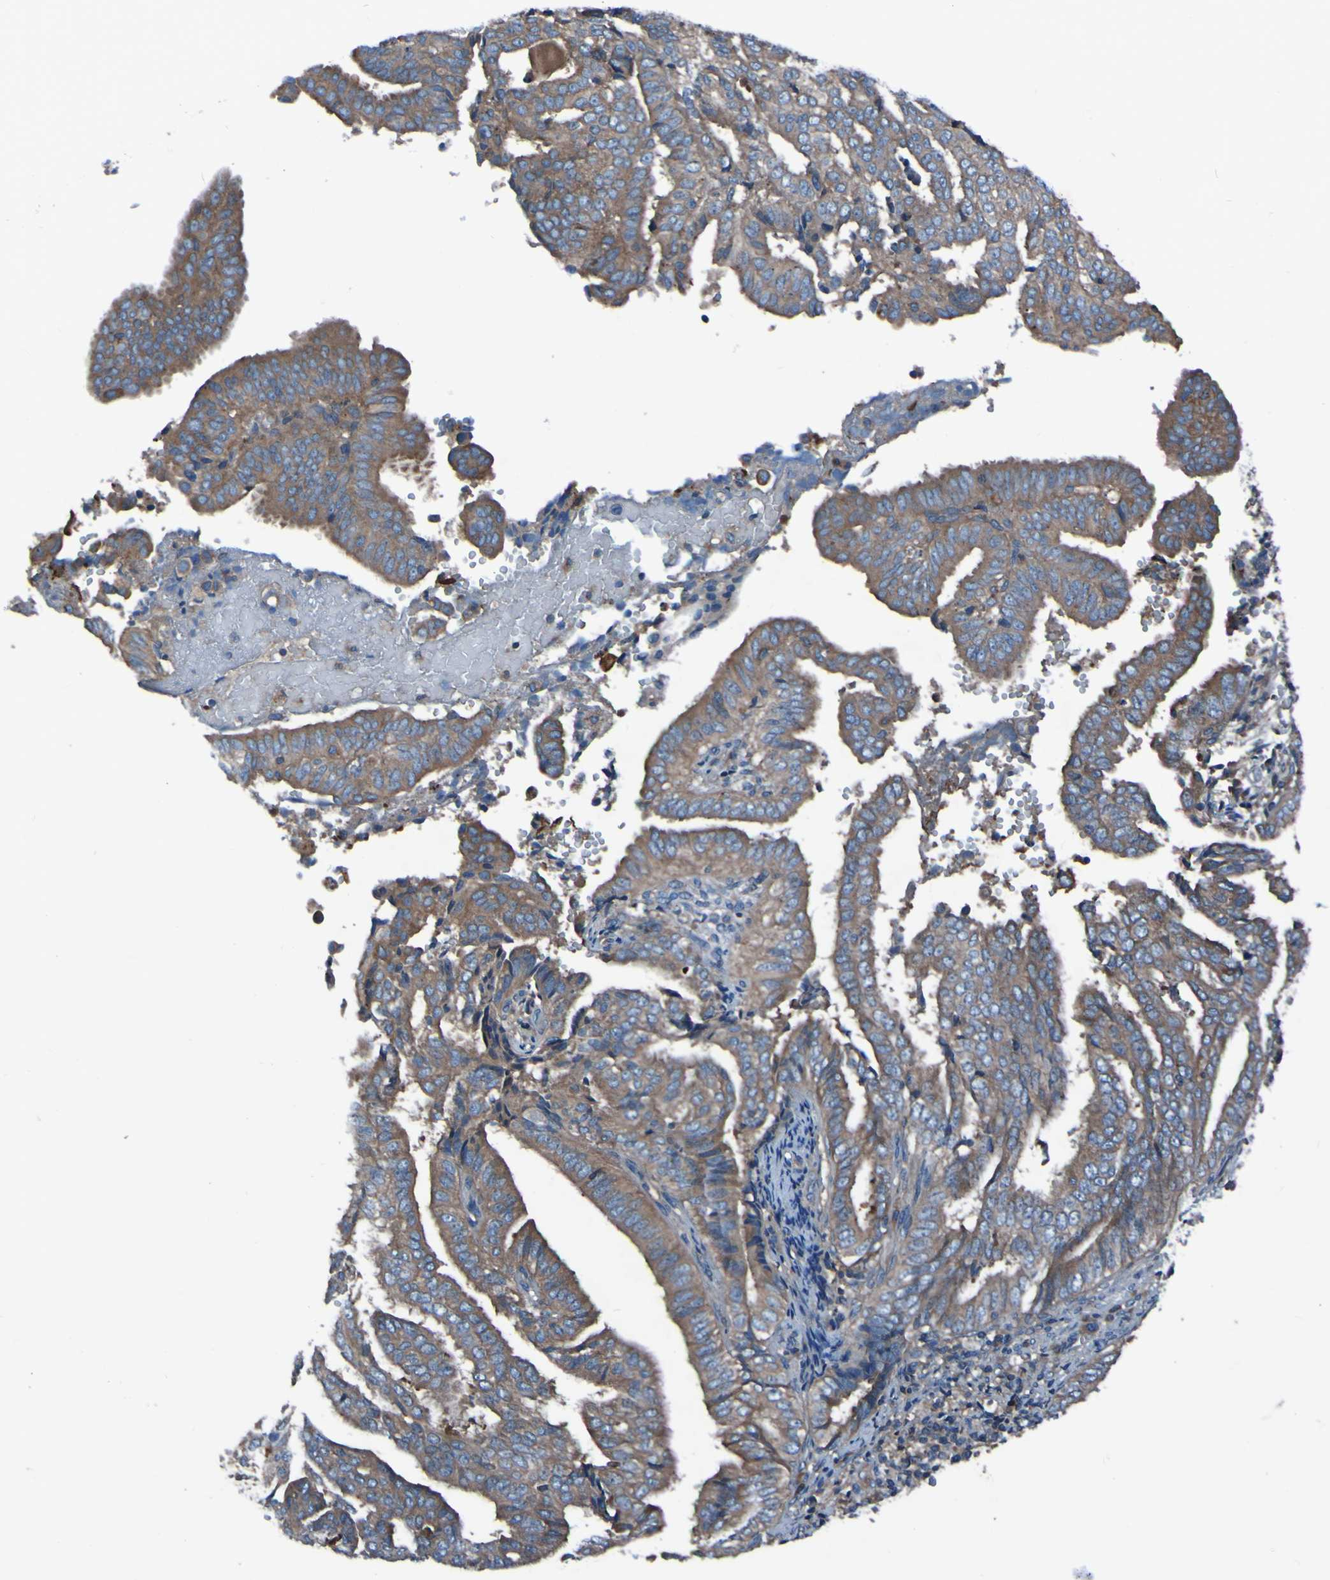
{"staining": {"intensity": "moderate", "quantity": ">75%", "location": "cytoplasmic/membranous"}, "tissue": "endometrial cancer", "cell_type": "Tumor cells", "image_type": "cancer", "snomed": [{"axis": "morphology", "description": "Adenocarcinoma, NOS"}, {"axis": "topography", "description": "Endometrium"}], "caption": "Protein expression analysis of endometrial adenocarcinoma reveals moderate cytoplasmic/membranous staining in about >75% of tumor cells. (IHC, brightfield microscopy, high magnification).", "gene": "RAB5B", "patient": {"sex": "female", "age": 58}}